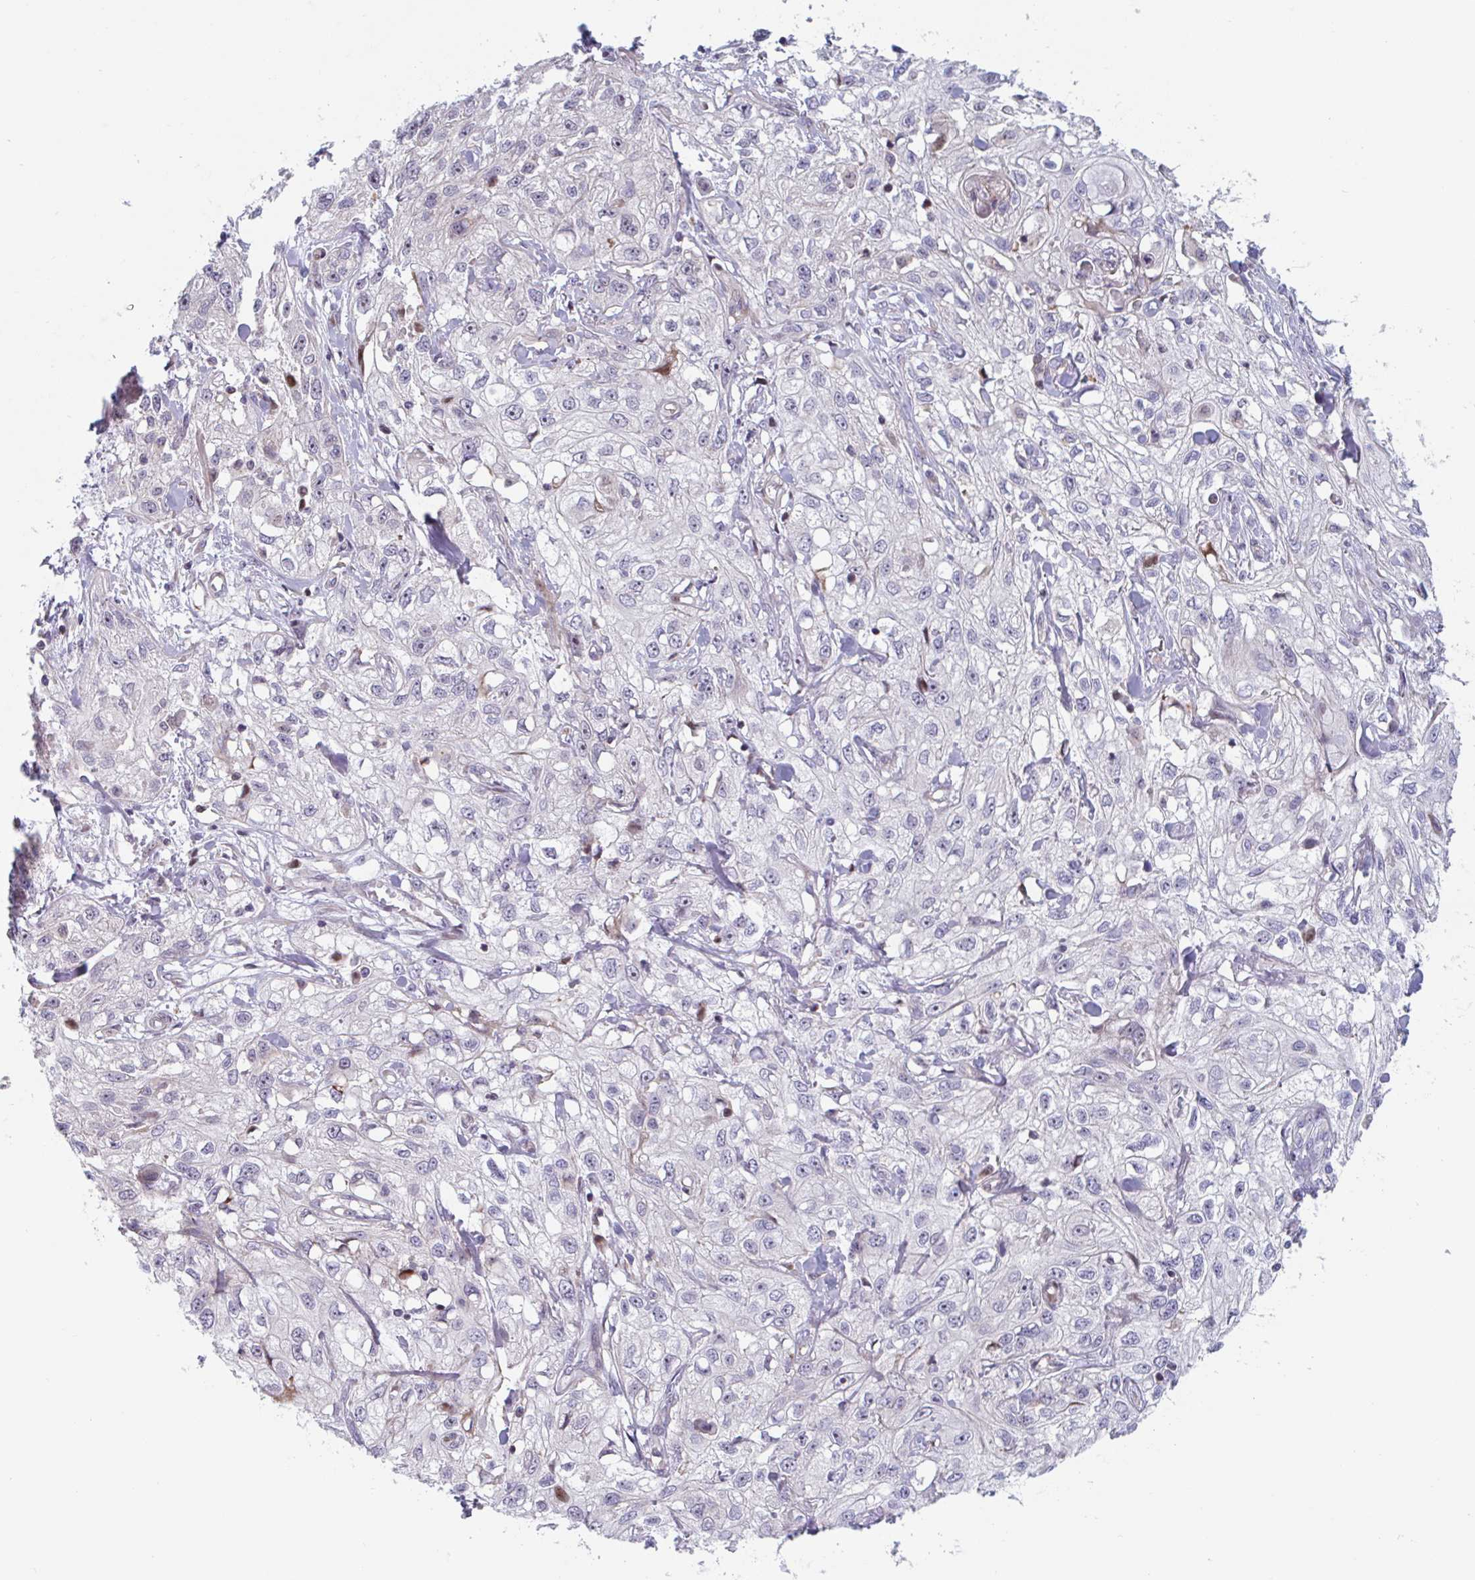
{"staining": {"intensity": "negative", "quantity": "none", "location": "none"}, "tissue": "skin cancer", "cell_type": "Tumor cells", "image_type": "cancer", "snomed": [{"axis": "morphology", "description": "Squamous cell carcinoma, NOS"}, {"axis": "topography", "description": "Skin"}, {"axis": "topography", "description": "Vulva"}], "caption": "Image shows no significant protein expression in tumor cells of skin cancer (squamous cell carcinoma).", "gene": "DUXA", "patient": {"sex": "female", "age": 86}}